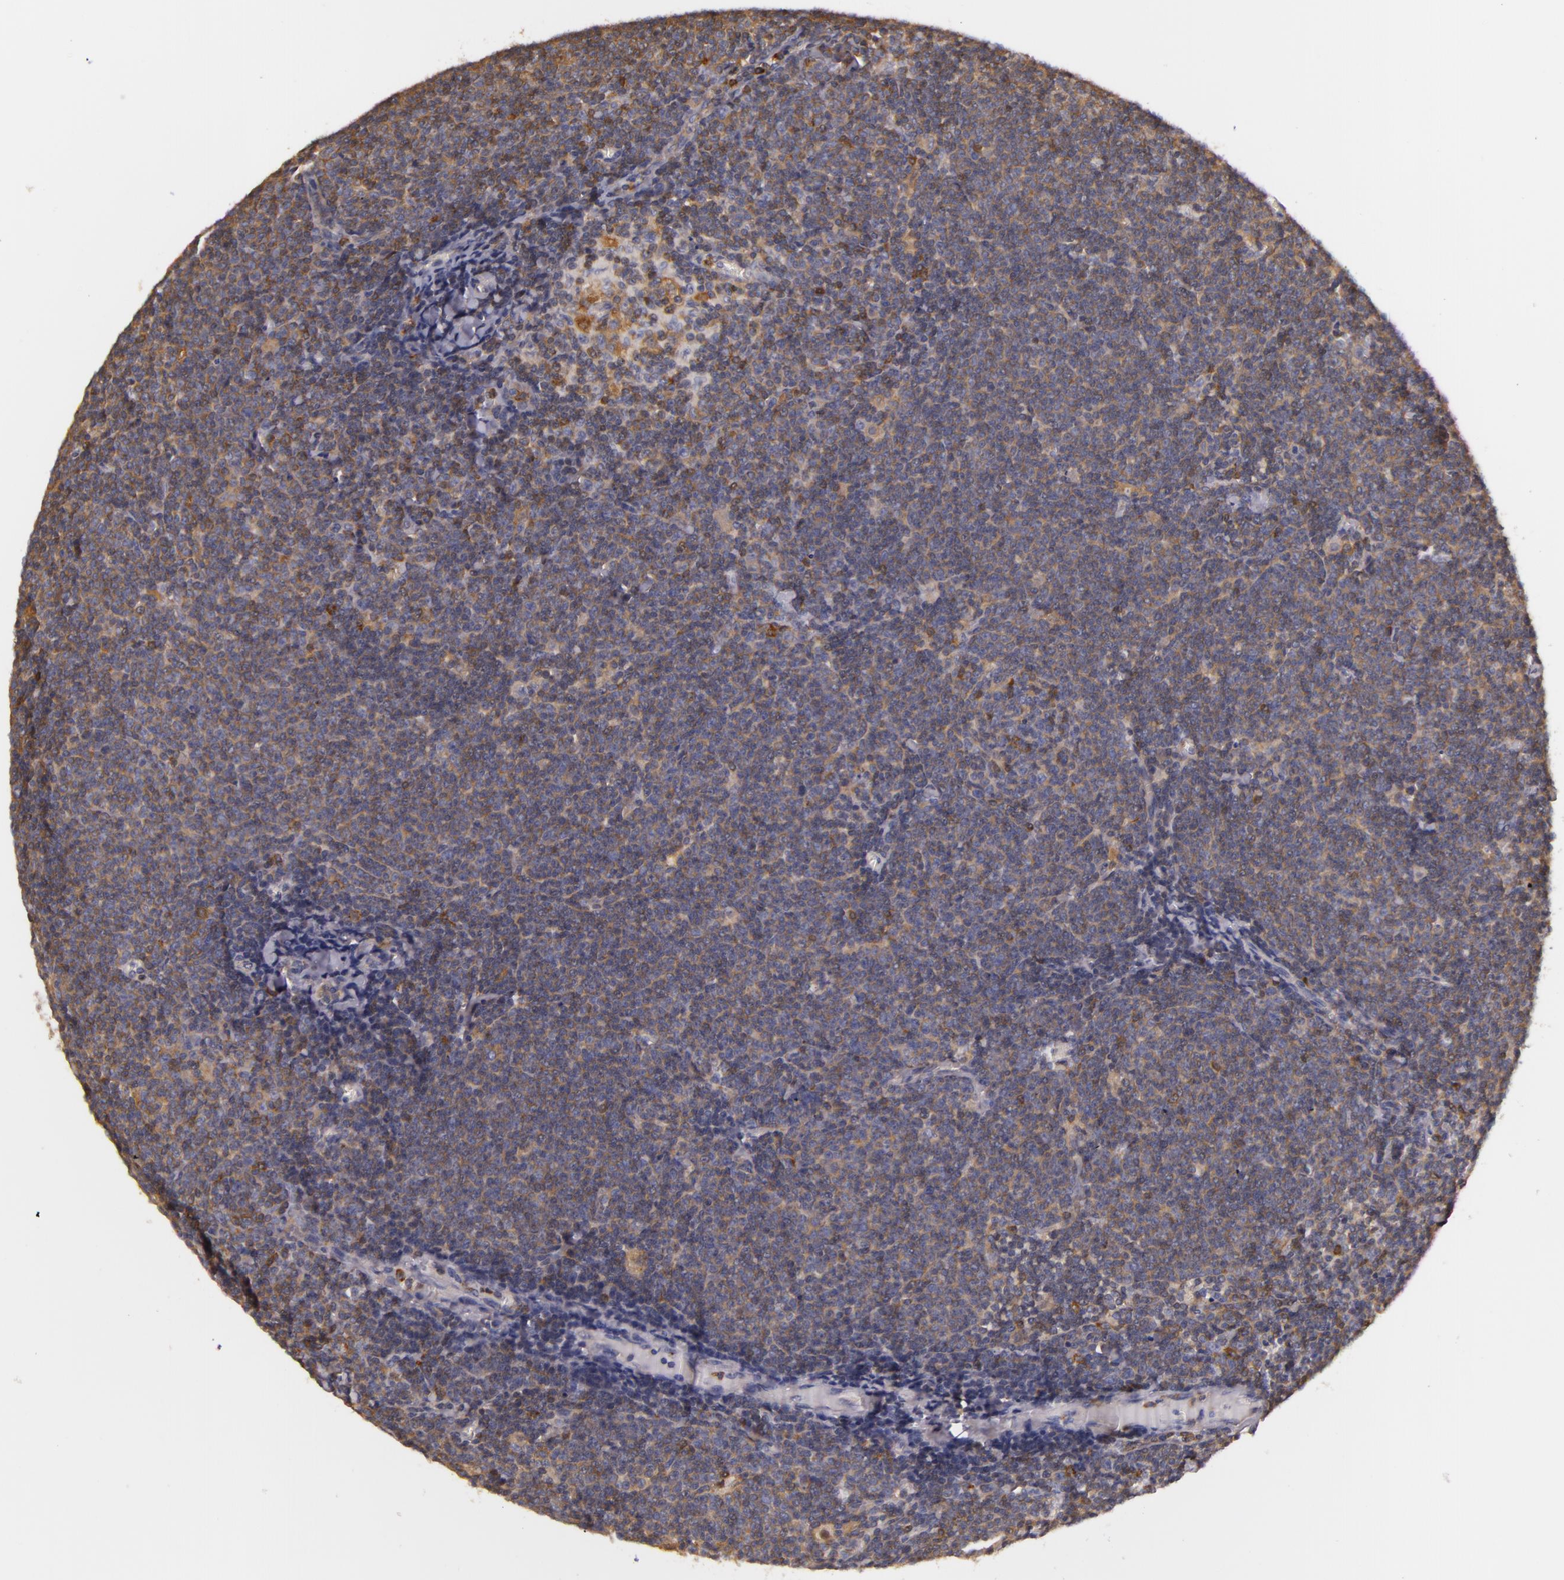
{"staining": {"intensity": "moderate", "quantity": ">75%", "location": "cytoplasmic/membranous"}, "tissue": "lymphoma", "cell_type": "Tumor cells", "image_type": "cancer", "snomed": [{"axis": "morphology", "description": "Malignant lymphoma, non-Hodgkin's type, Low grade"}, {"axis": "topography", "description": "Lymph node"}], "caption": "IHC staining of low-grade malignant lymphoma, non-Hodgkin's type, which shows medium levels of moderate cytoplasmic/membranous positivity in about >75% of tumor cells indicating moderate cytoplasmic/membranous protein positivity. The staining was performed using DAB (brown) for protein detection and nuclei were counterstained in hematoxylin (blue).", "gene": "TOM1", "patient": {"sex": "male", "age": 65}}